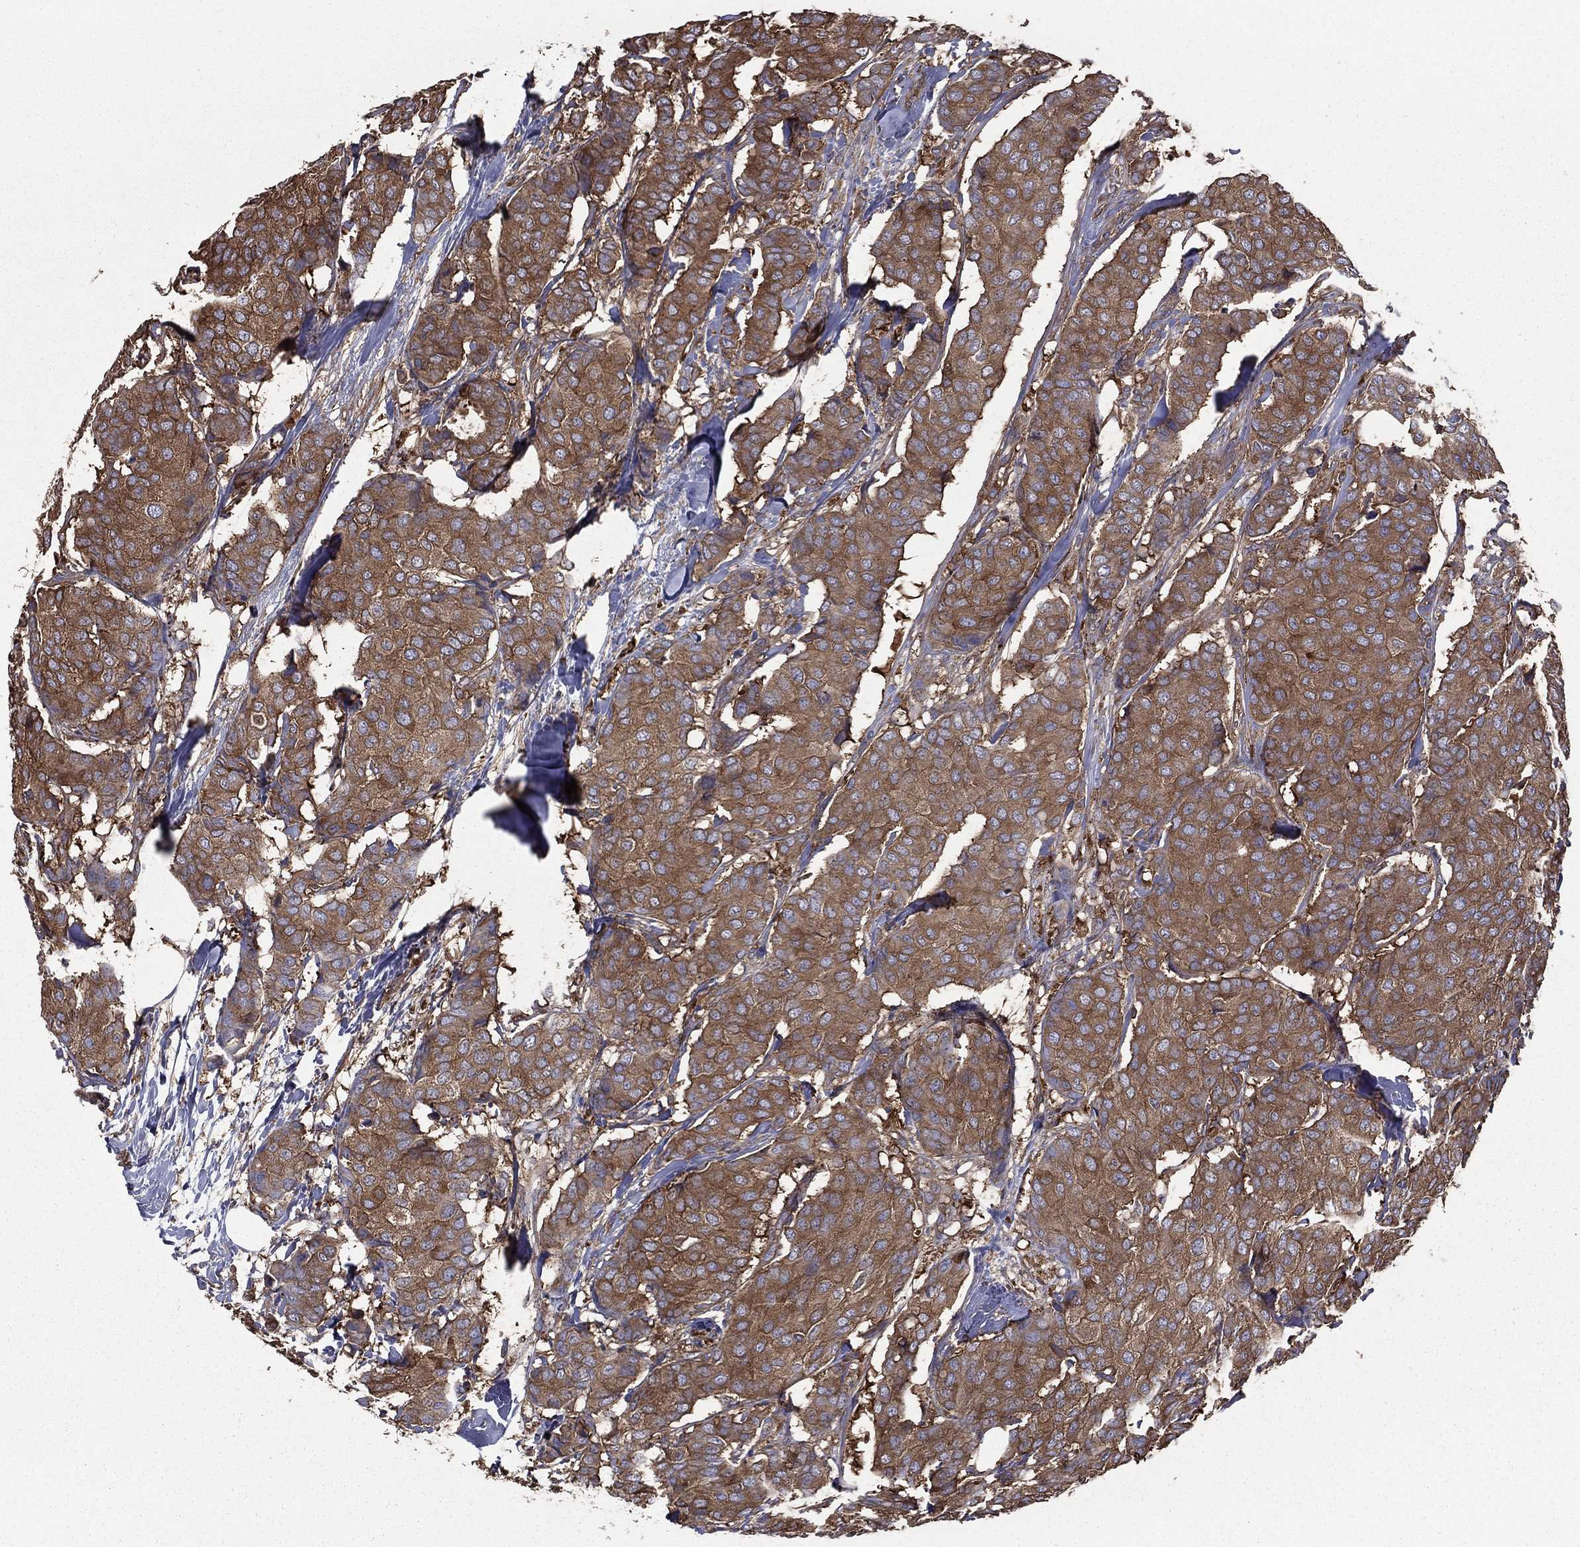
{"staining": {"intensity": "moderate", "quantity": ">75%", "location": "cytoplasmic/membranous"}, "tissue": "breast cancer", "cell_type": "Tumor cells", "image_type": "cancer", "snomed": [{"axis": "morphology", "description": "Duct carcinoma"}, {"axis": "topography", "description": "Breast"}], "caption": "Immunohistochemistry (IHC) (DAB (3,3'-diaminobenzidine)) staining of human breast cancer demonstrates moderate cytoplasmic/membranous protein positivity in approximately >75% of tumor cells.", "gene": "SARS1", "patient": {"sex": "female", "age": 75}}